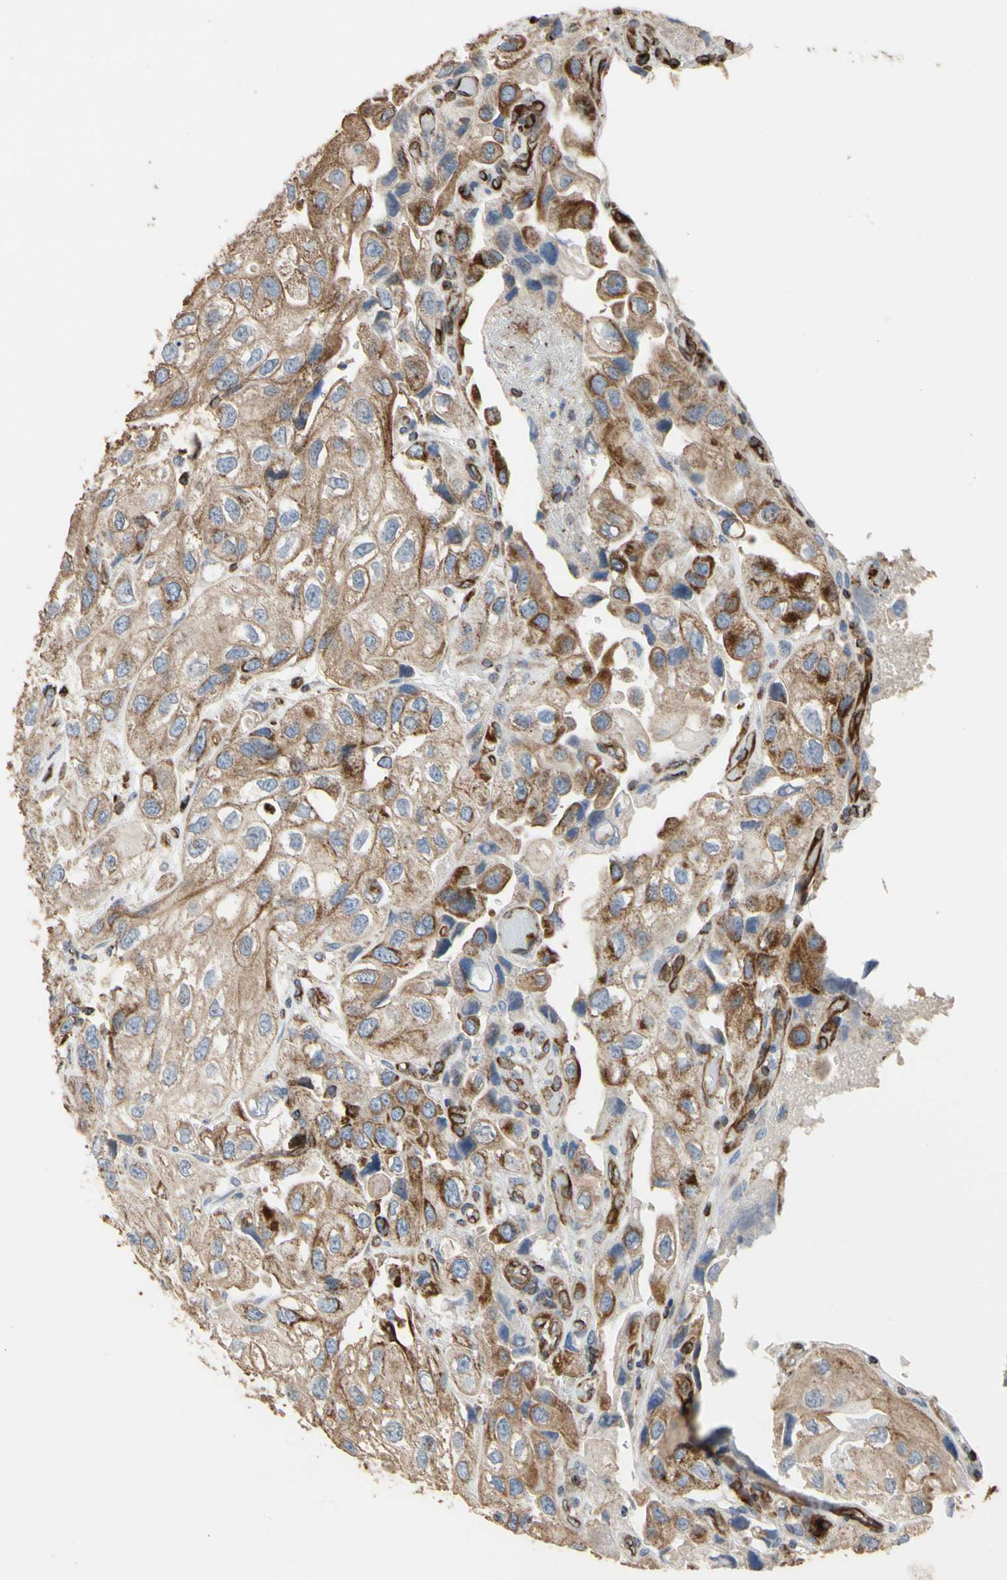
{"staining": {"intensity": "moderate", "quantity": "<25%", "location": "cytoplasmic/membranous"}, "tissue": "urothelial cancer", "cell_type": "Tumor cells", "image_type": "cancer", "snomed": [{"axis": "morphology", "description": "Urothelial carcinoma, High grade"}, {"axis": "topography", "description": "Urinary bladder"}], "caption": "Urothelial cancer was stained to show a protein in brown. There is low levels of moderate cytoplasmic/membranous staining in about <25% of tumor cells. (Brightfield microscopy of DAB IHC at high magnification).", "gene": "TUBA1A", "patient": {"sex": "female", "age": 64}}